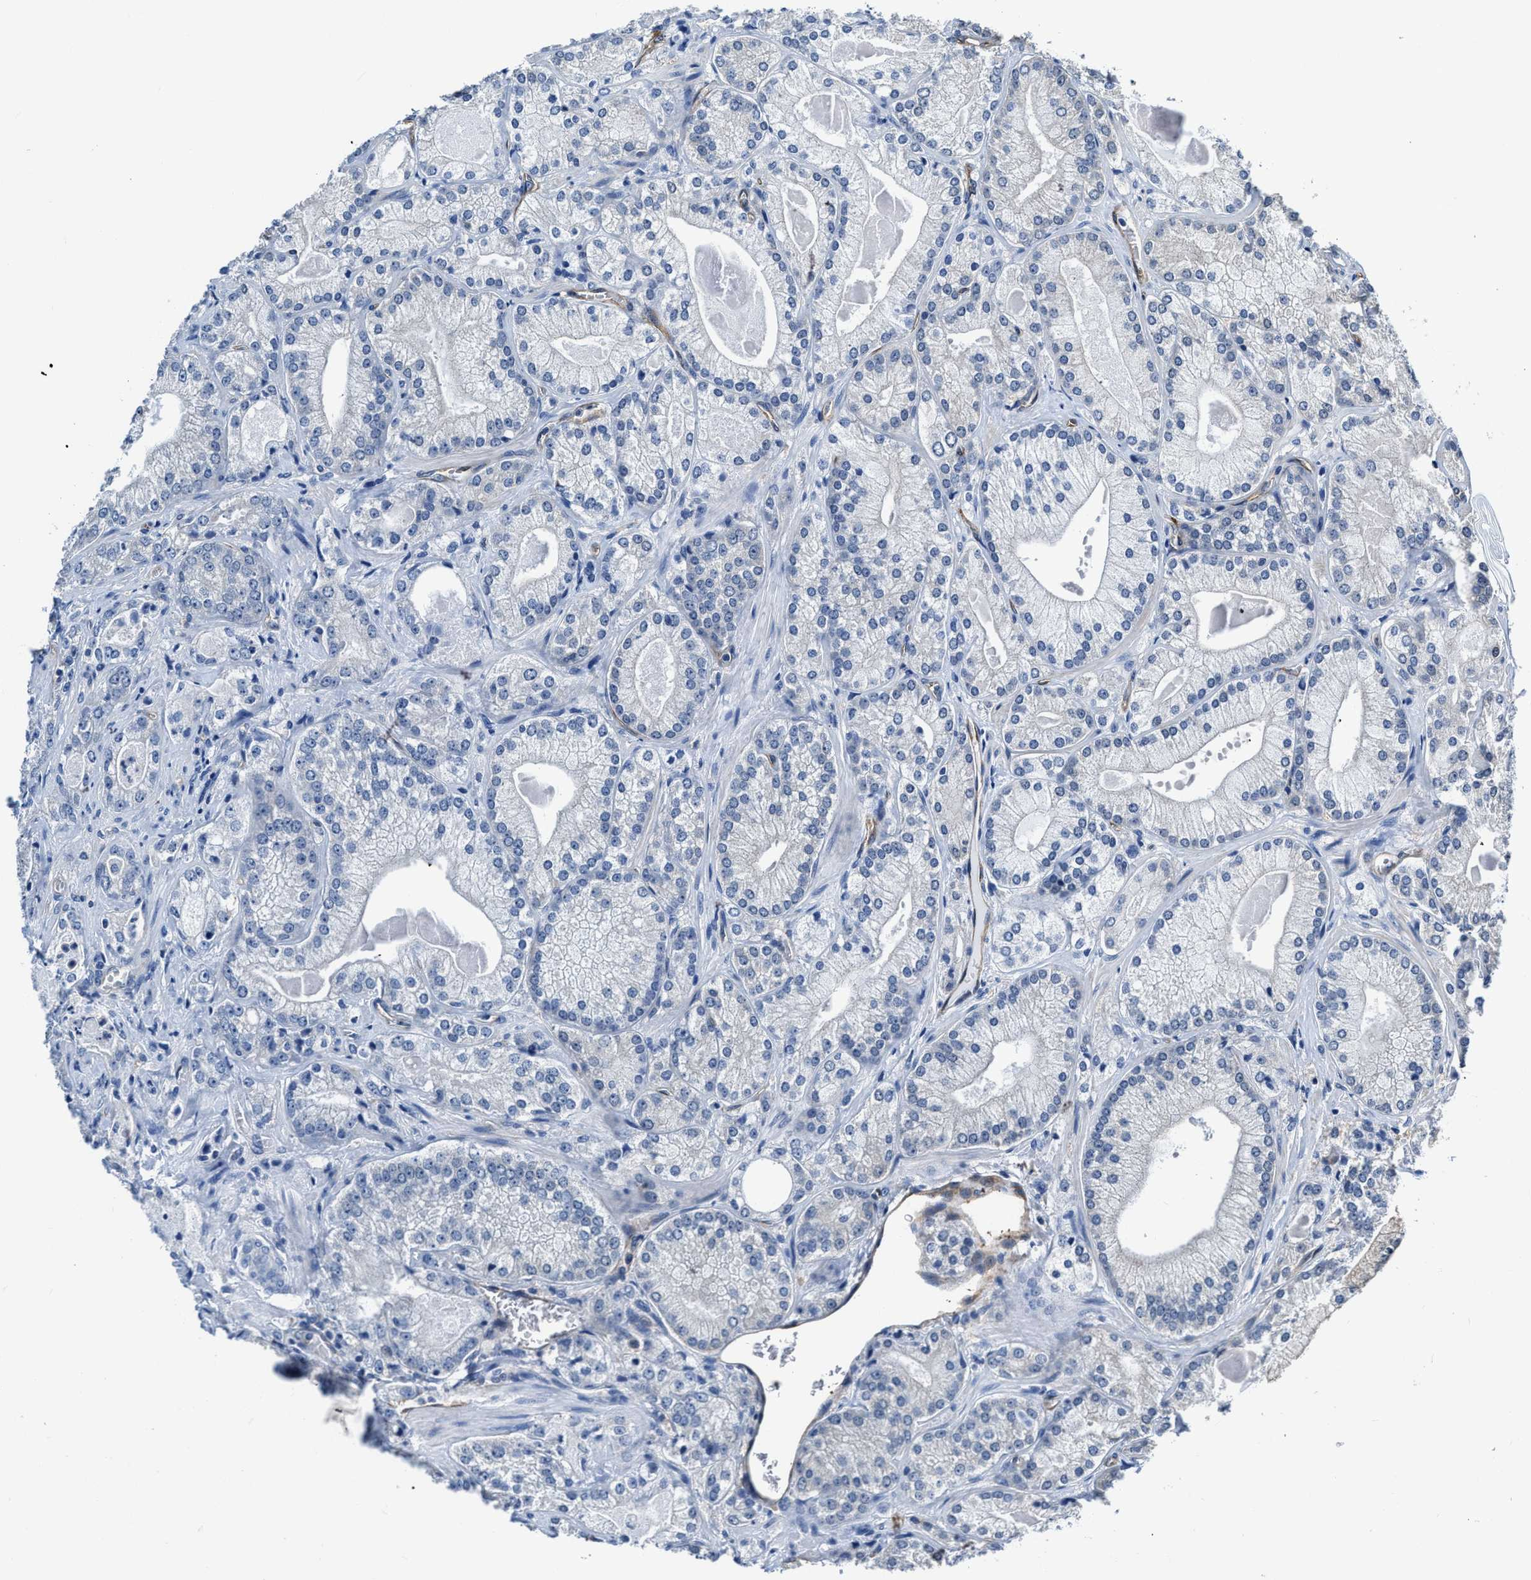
{"staining": {"intensity": "negative", "quantity": "none", "location": "none"}, "tissue": "prostate cancer", "cell_type": "Tumor cells", "image_type": "cancer", "snomed": [{"axis": "morphology", "description": "Adenocarcinoma, Low grade"}, {"axis": "topography", "description": "Prostate"}], "caption": "This micrograph is of prostate cancer stained with IHC to label a protein in brown with the nuclei are counter-stained blue. There is no staining in tumor cells. (Stains: DAB (3,3'-diaminobenzidine) IHC with hematoxylin counter stain, Microscopy: brightfield microscopy at high magnification).", "gene": "C22orf42", "patient": {"sex": "male", "age": 65}}